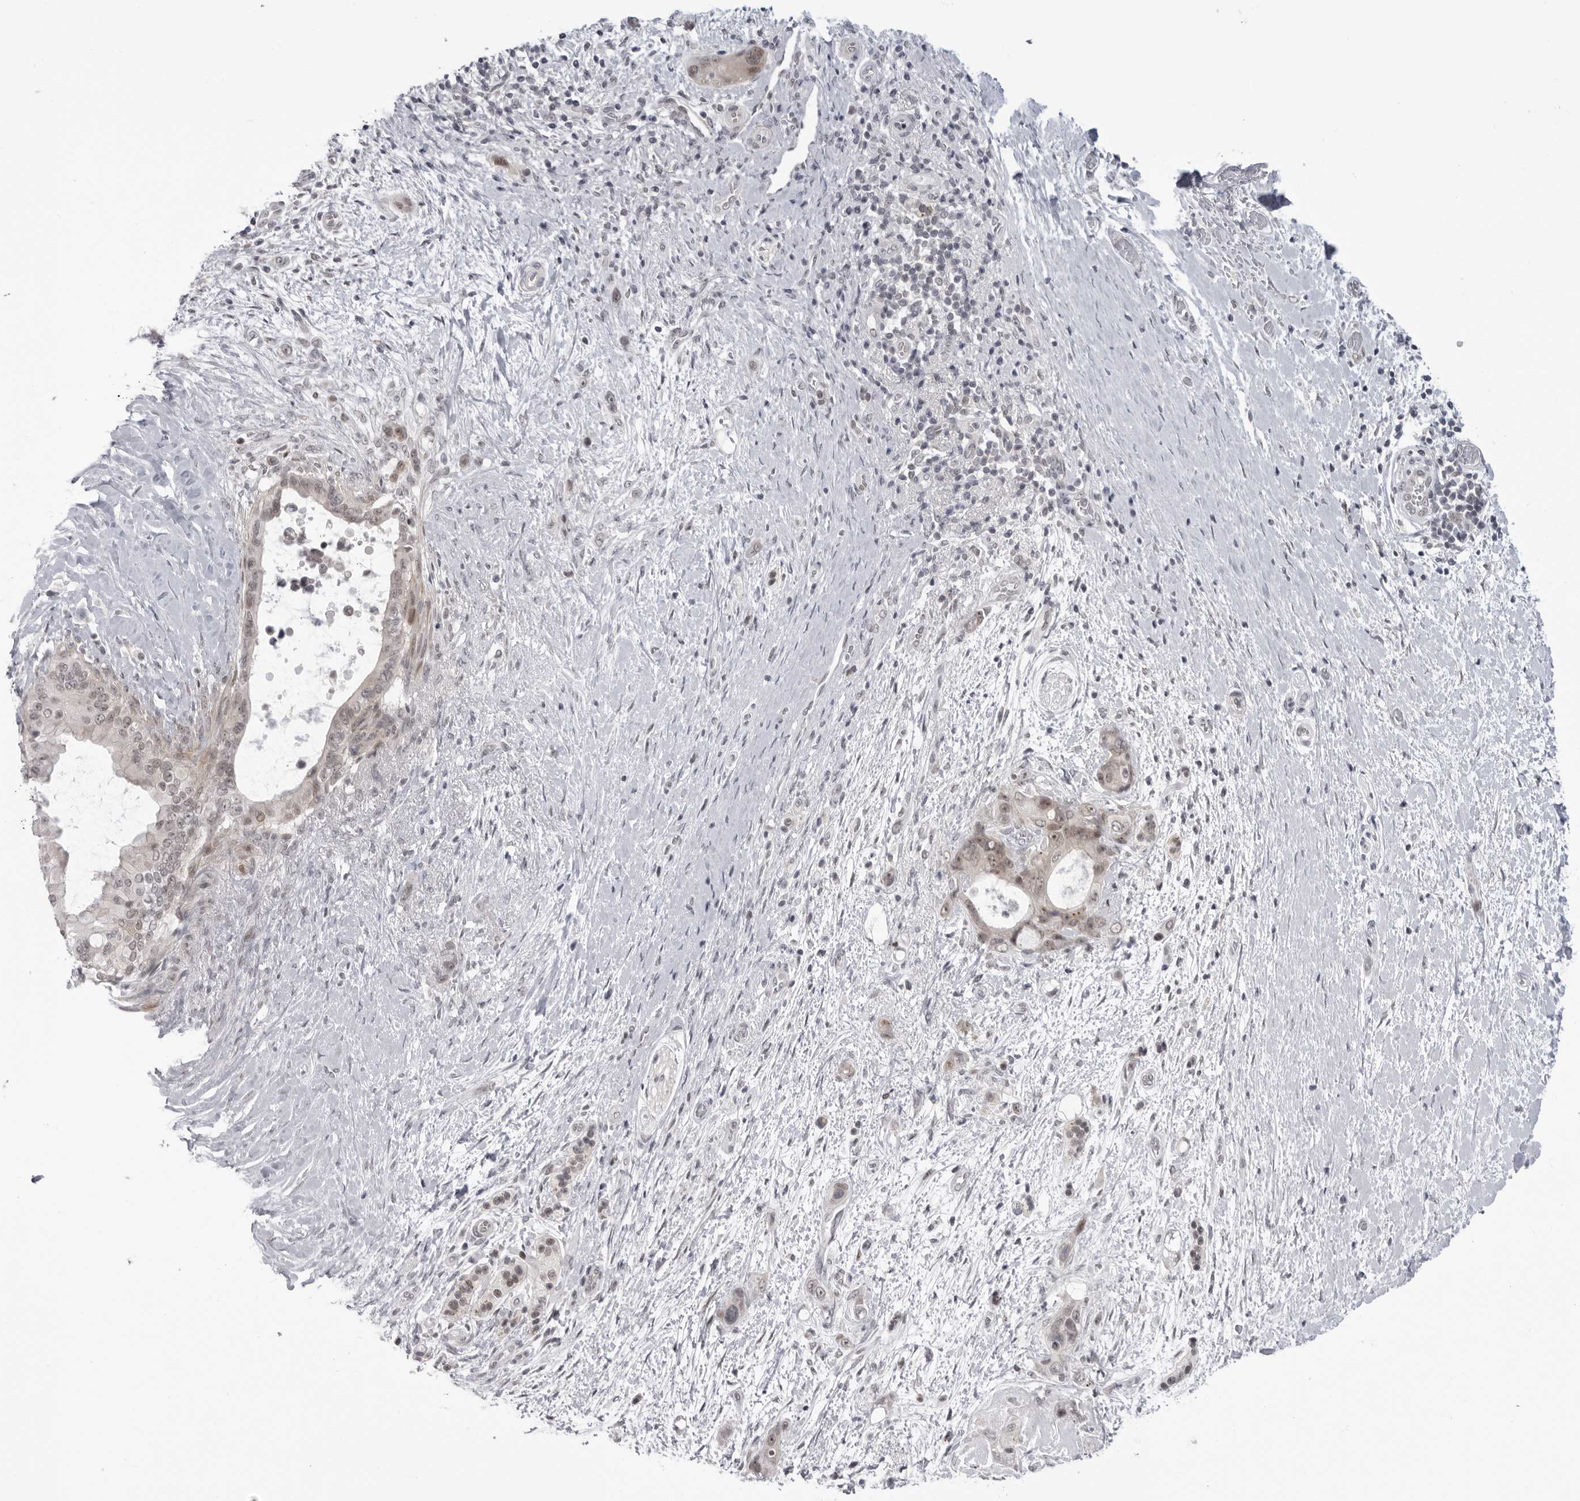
{"staining": {"intensity": "weak", "quantity": "25%-75%", "location": "nuclear"}, "tissue": "pancreatic cancer", "cell_type": "Tumor cells", "image_type": "cancer", "snomed": [{"axis": "morphology", "description": "Adenocarcinoma, NOS"}, {"axis": "topography", "description": "Pancreas"}], "caption": "Immunohistochemical staining of pancreatic cancer demonstrates low levels of weak nuclear expression in approximately 25%-75% of tumor cells.", "gene": "ALPK2", "patient": {"sex": "female", "age": 72}}